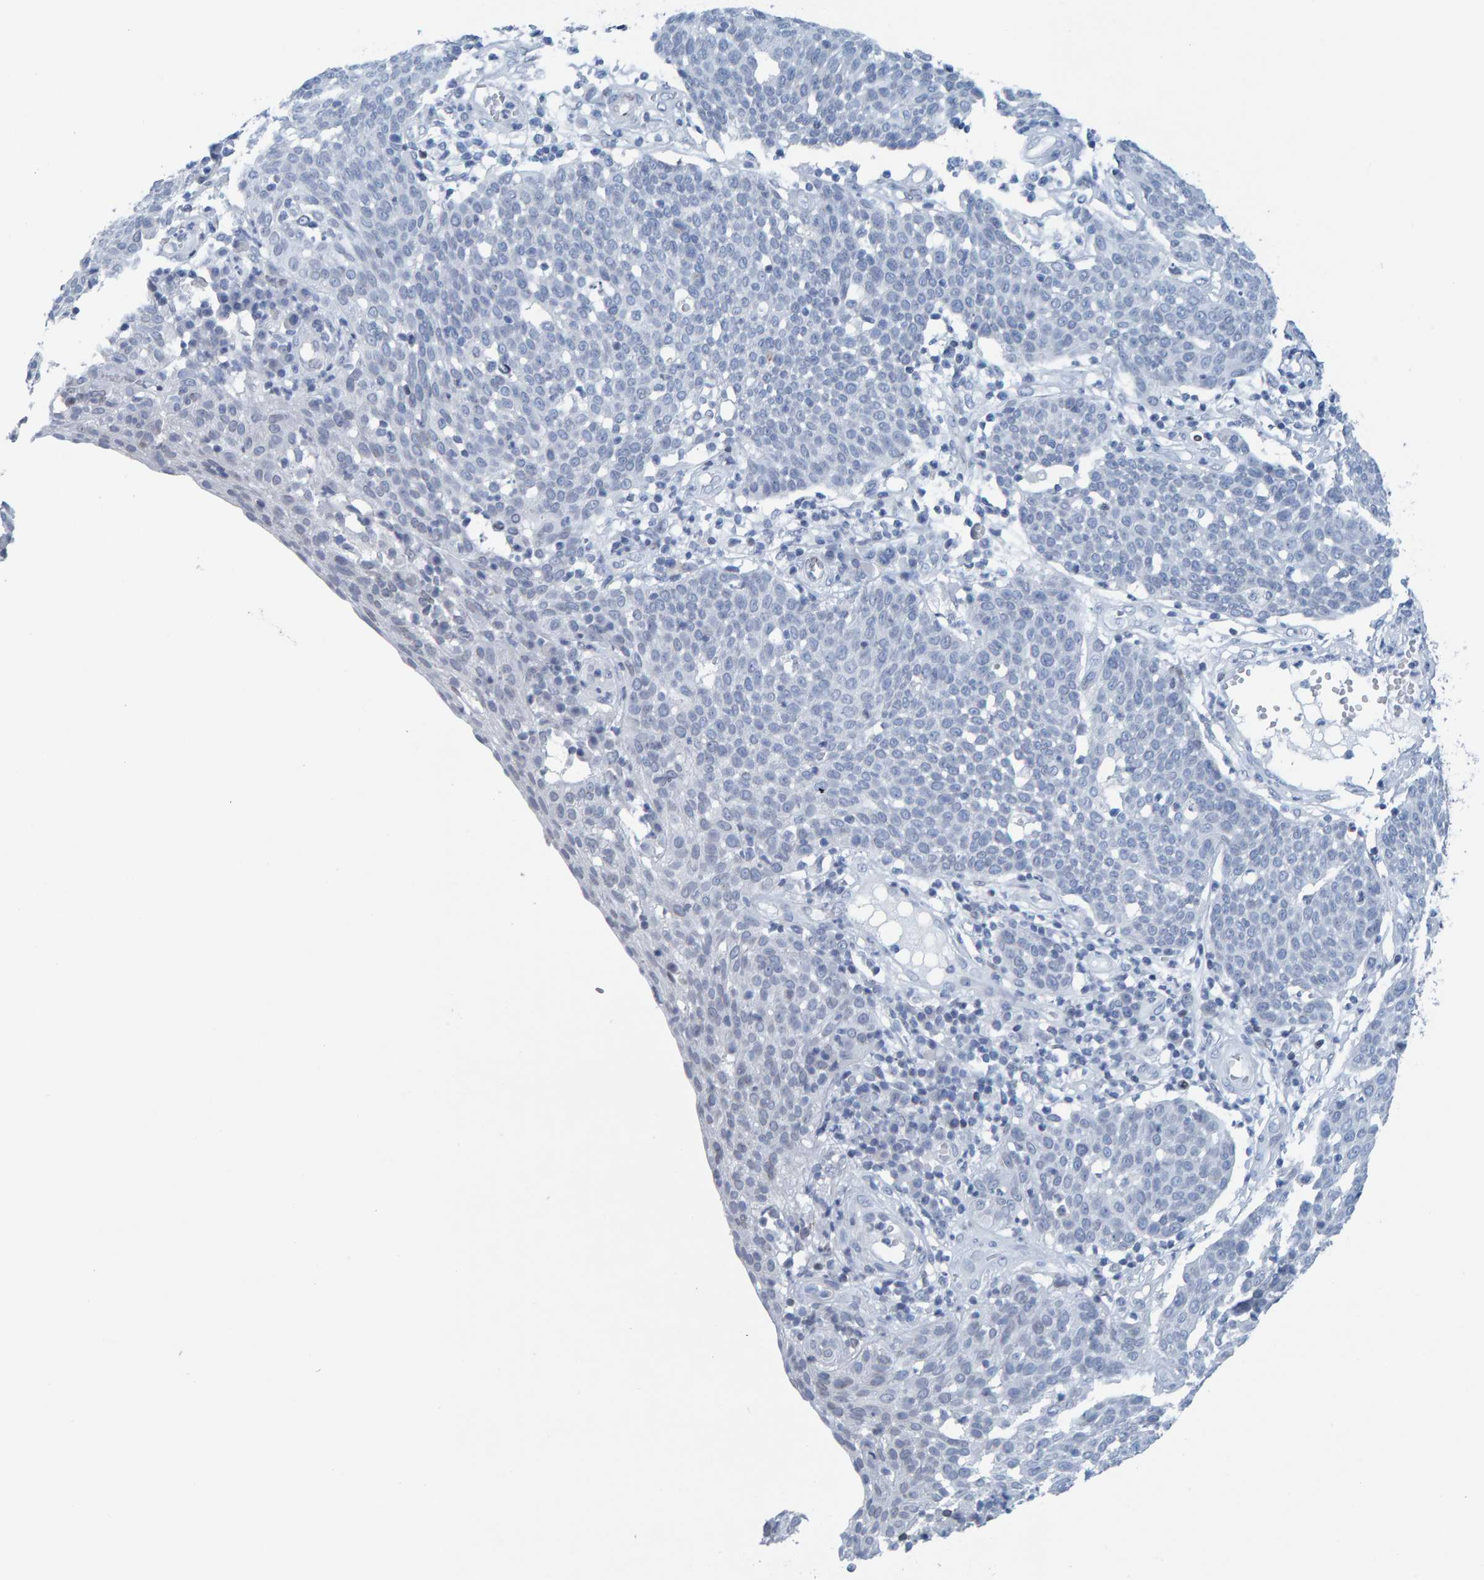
{"staining": {"intensity": "negative", "quantity": "none", "location": "none"}, "tissue": "cervical cancer", "cell_type": "Tumor cells", "image_type": "cancer", "snomed": [{"axis": "morphology", "description": "Squamous cell carcinoma, NOS"}, {"axis": "topography", "description": "Cervix"}], "caption": "Image shows no protein positivity in tumor cells of cervical cancer tissue.", "gene": "LMNB2", "patient": {"sex": "female", "age": 34}}